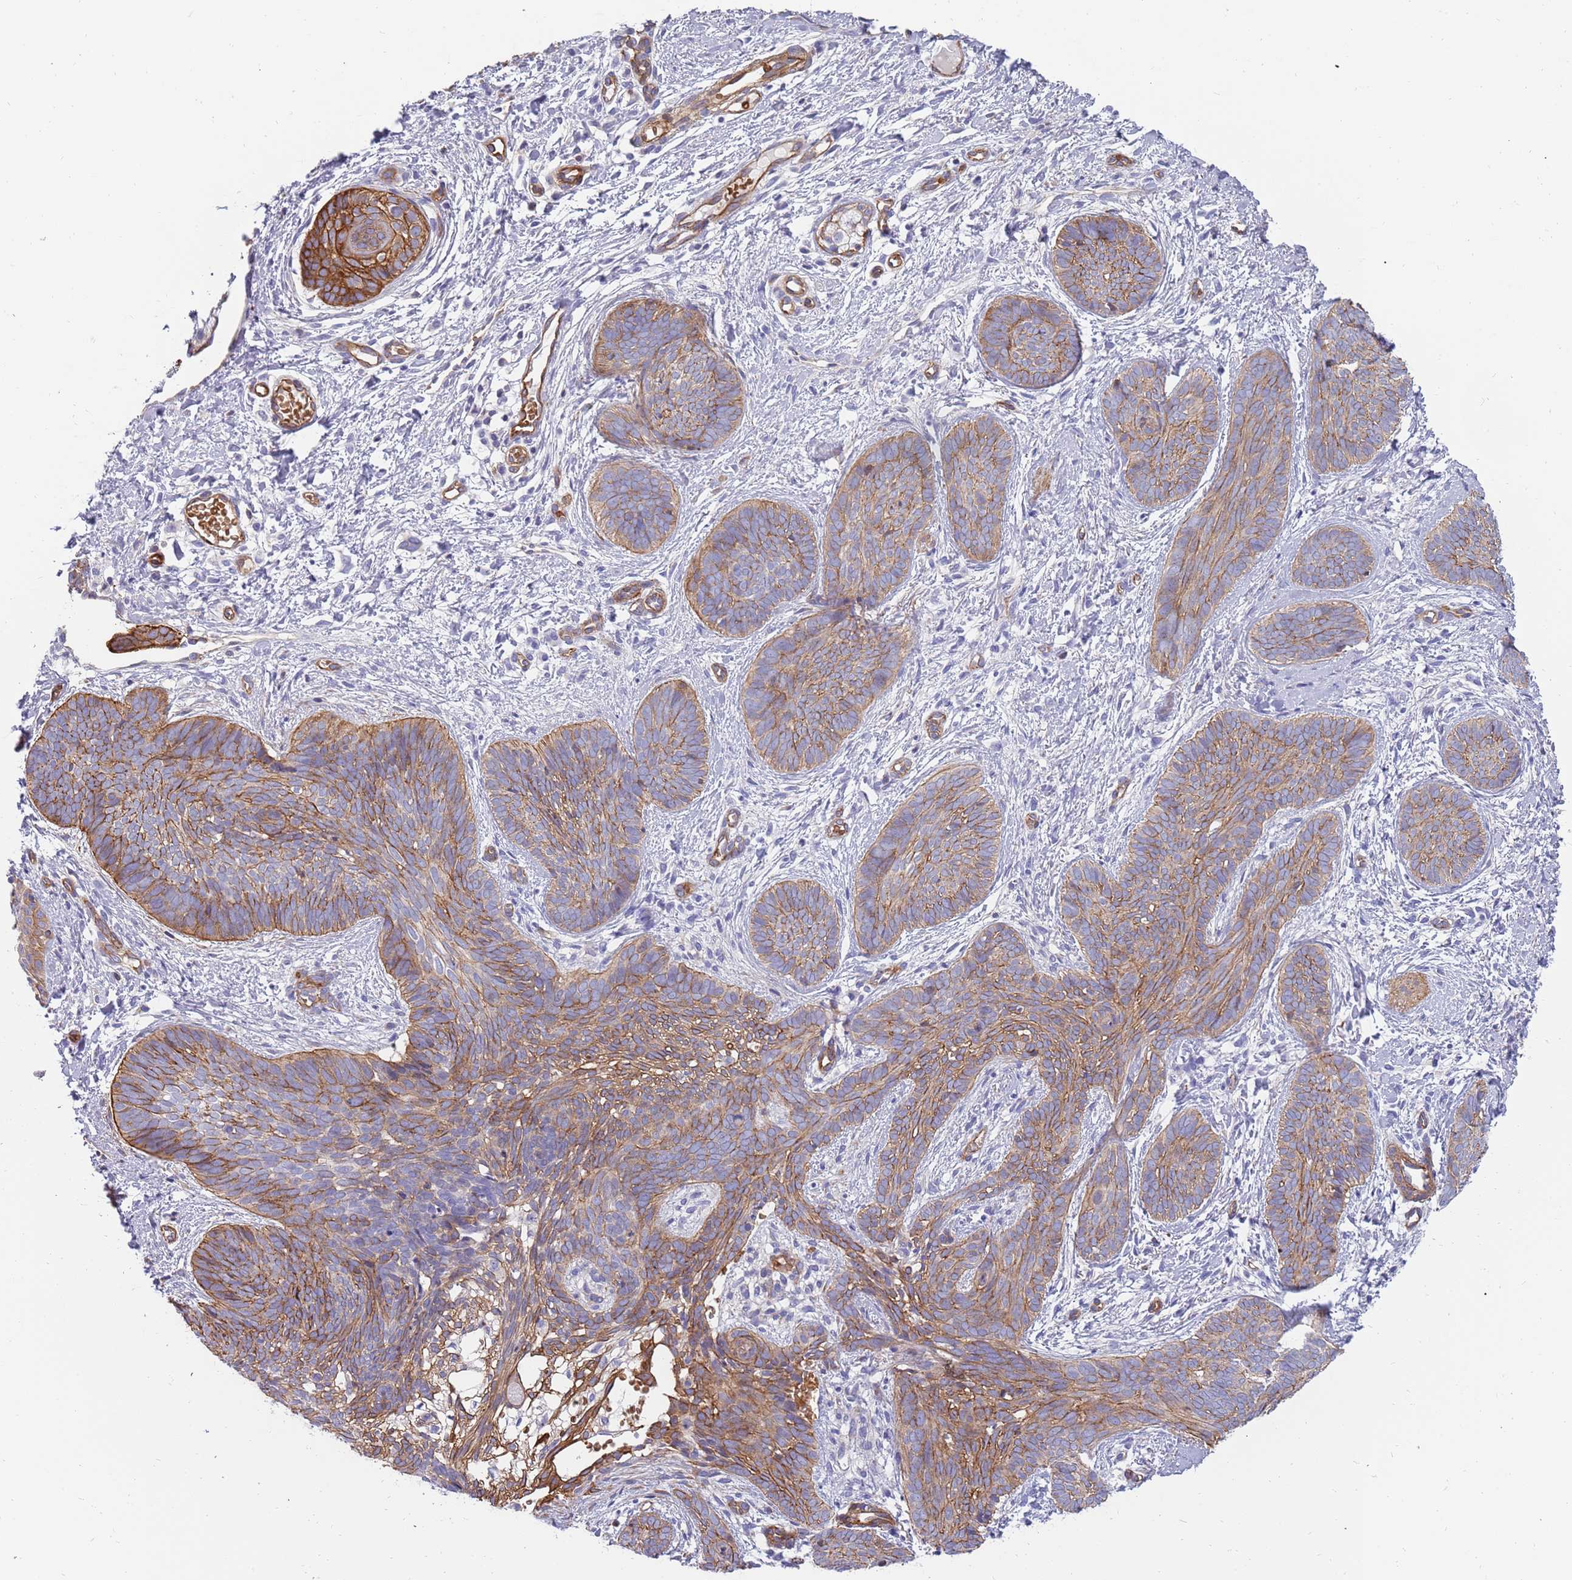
{"staining": {"intensity": "moderate", "quantity": "25%-75%", "location": "cytoplasmic/membranous"}, "tissue": "skin cancer", "cell_type": "Tumor cells", "image_type": "cancer", "snomed": [{"axis": "morphology", "description": "Basal cell carcinoma"}, {"axis": "topography", "description": "Skin"}], "caption": "Skin basal cell carcinoma stained for a protein (brown) reveals moderate cytoplasmic/membranous positive positivity in approximately 25%-75% of tumor cells.", "gene": "GFRAL", "patient": {"sex": "female", "age": 81}}